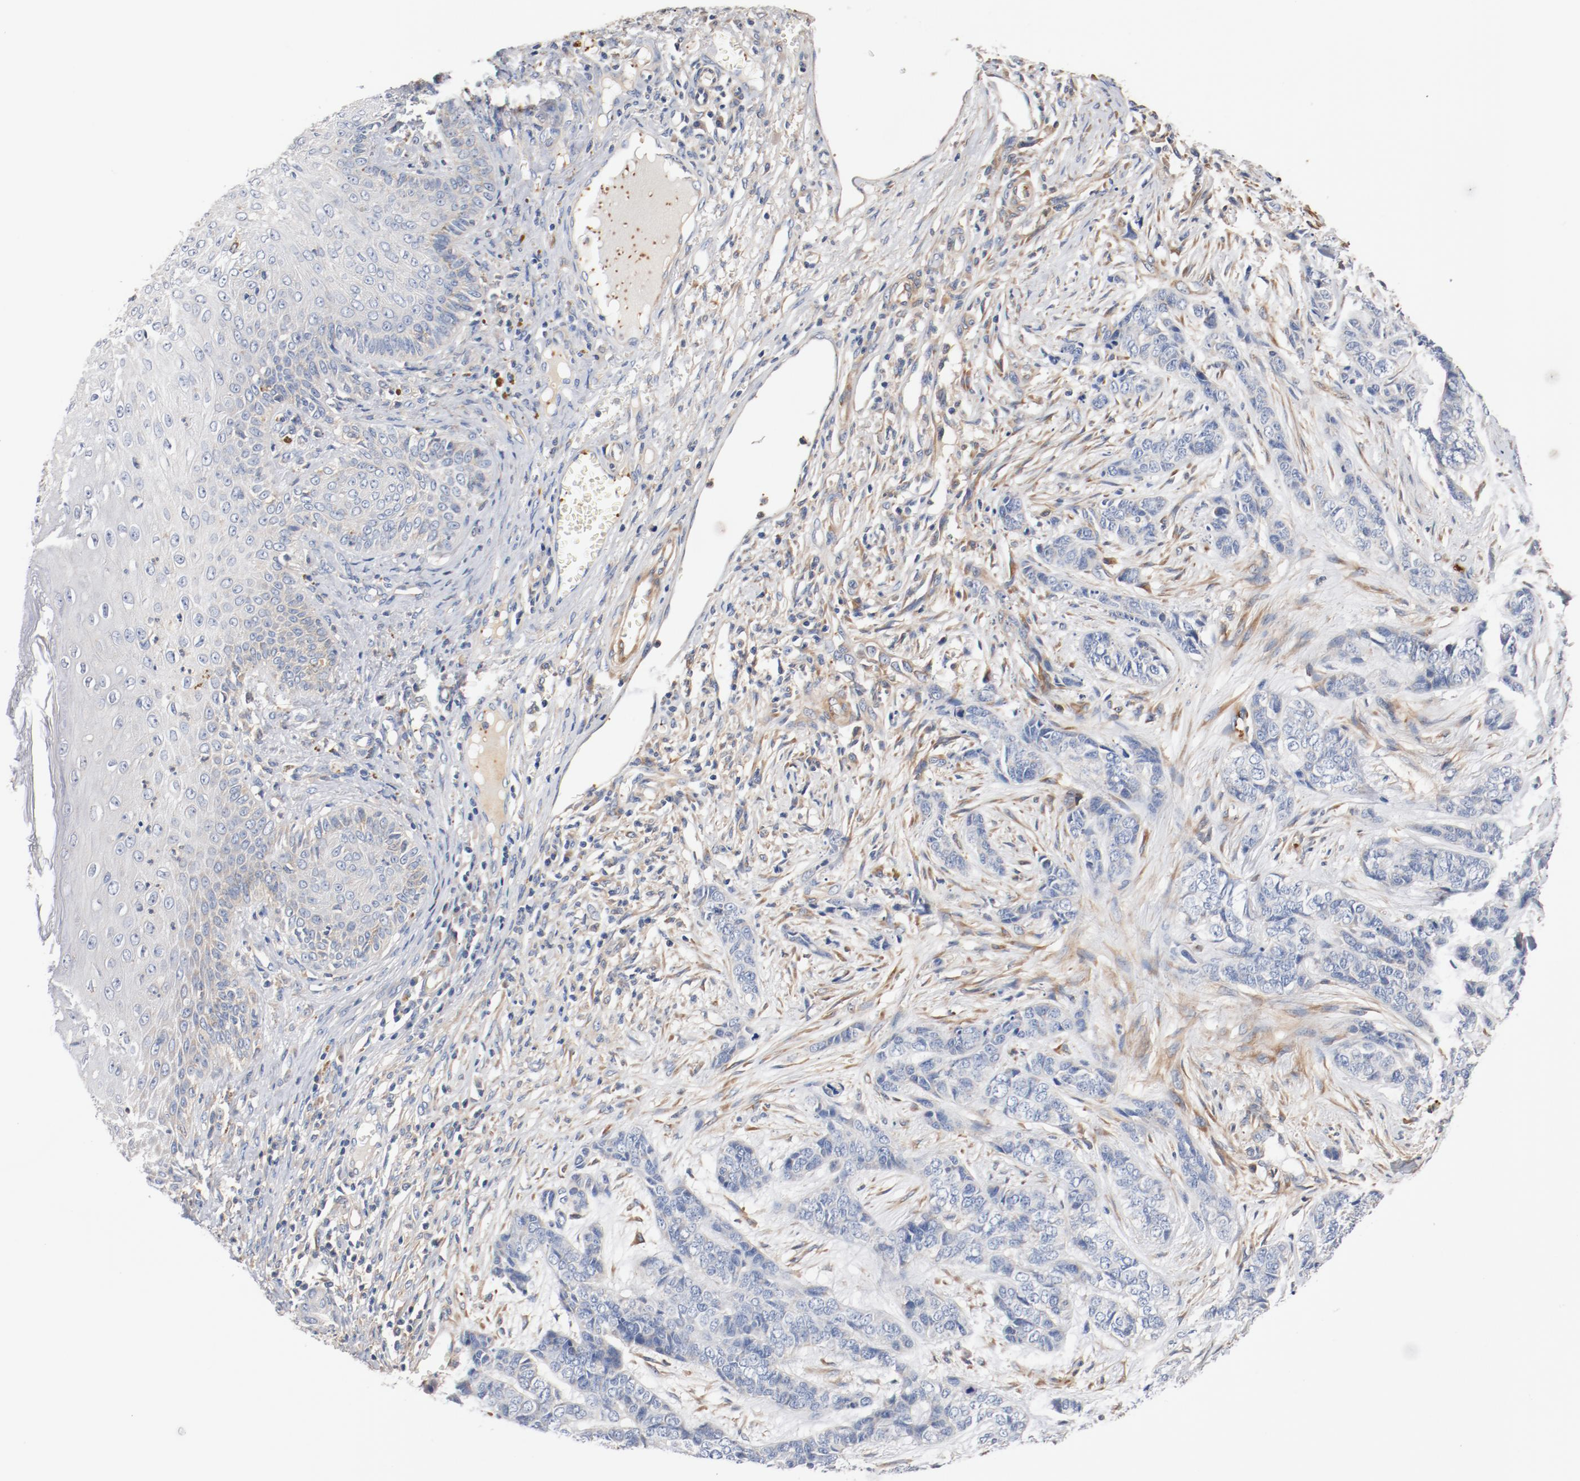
{"staining": {"intensity": "negative", "quantity": "none", "location": "none"}, "tissue": "skin cancer", "cell_type": "Tumor cells", "image_type": "cancer", "snomed": [{"axis": "morphology", "description": "Basal cell carcinoma"}, {"axis": "topography", "description": "Skin"}], "caption": "Immunohistochemical staining of skin cancer (basal cell carcinoma) reveals no significant positivity in tumor cells.", "gene": "ILK", "patient": {"sex": "female", "age": 64}}